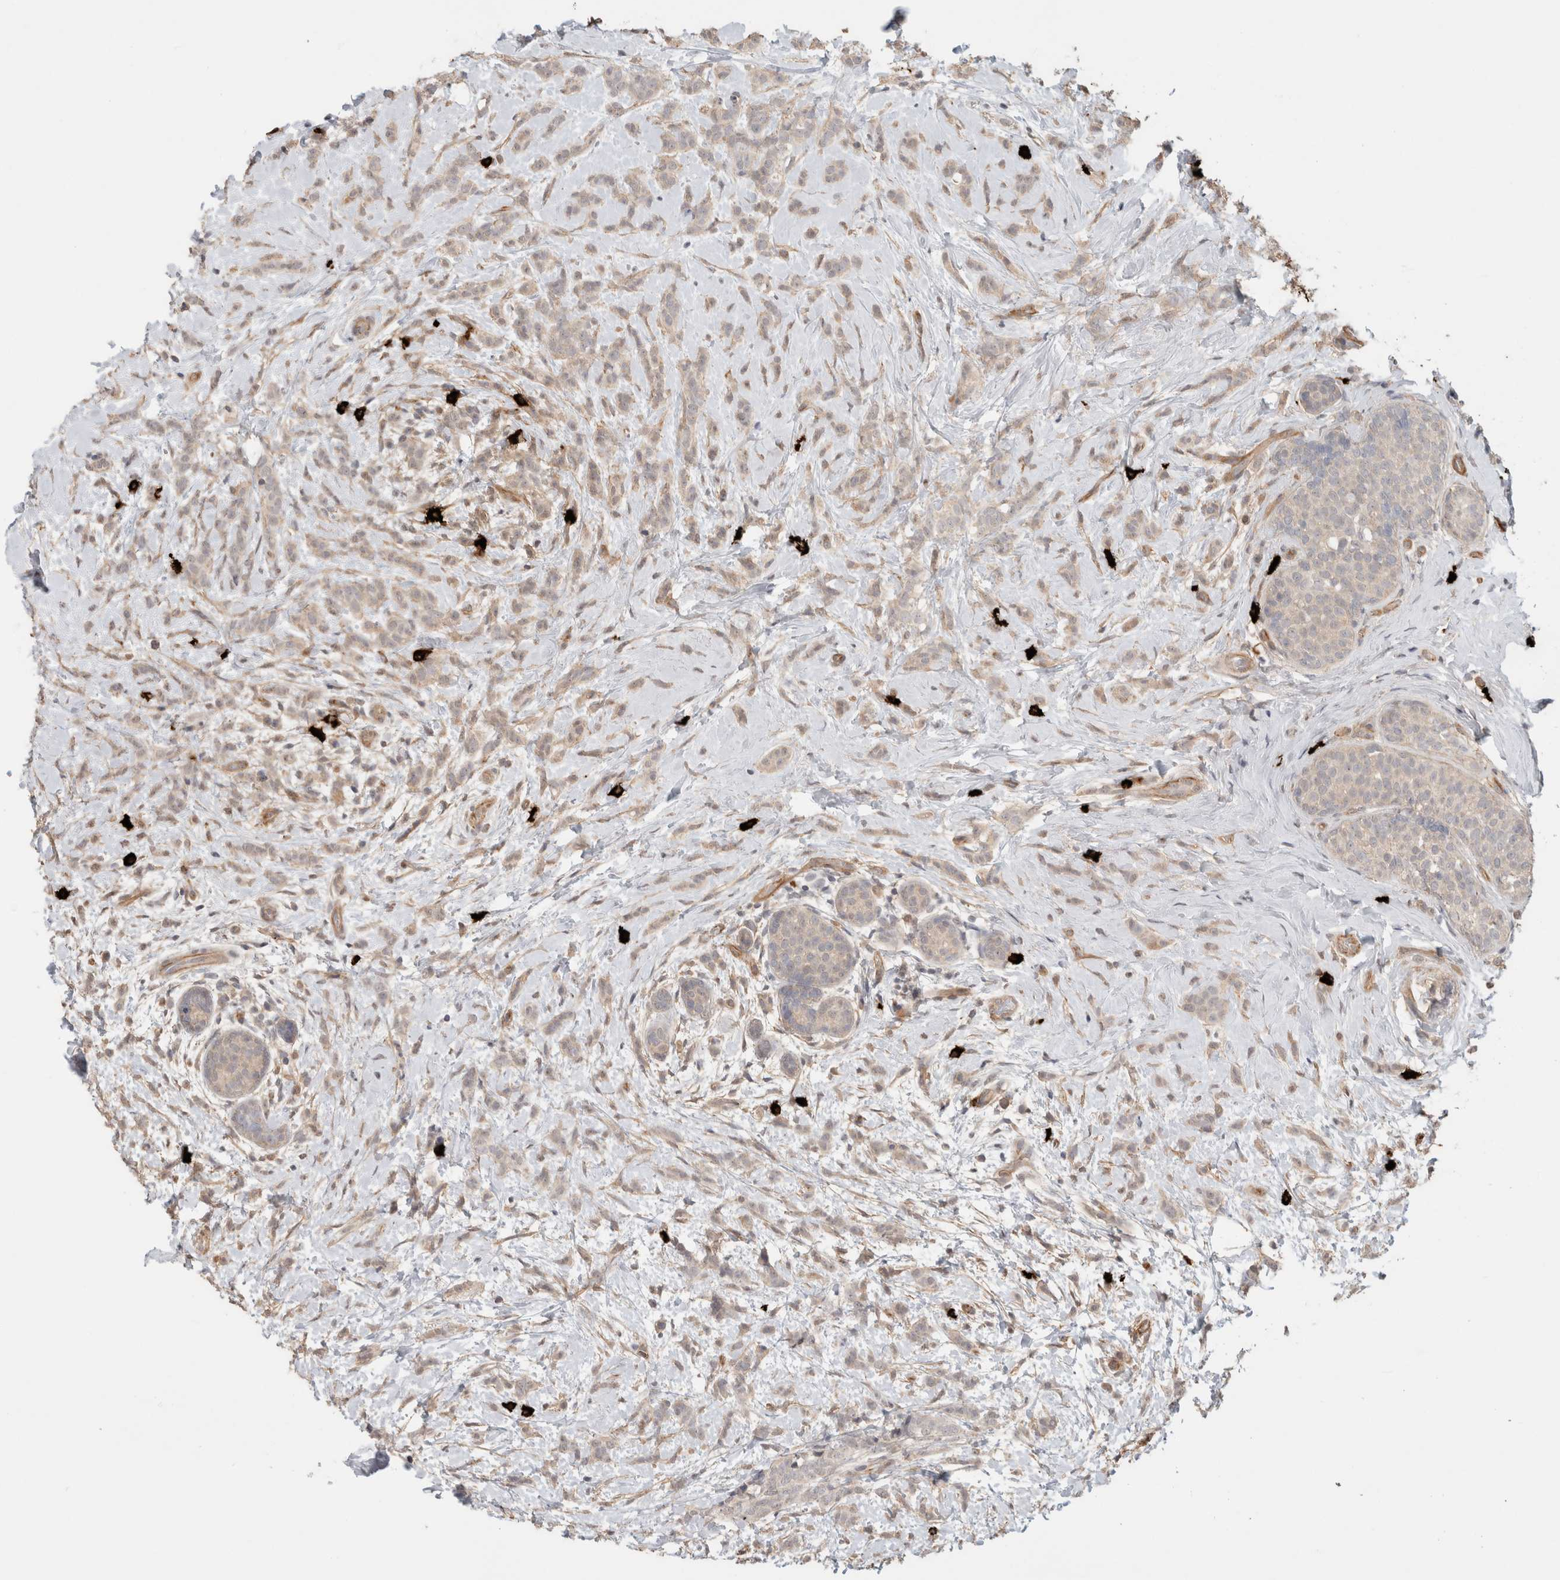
{"staining": {"intensity": "weak", "quantity": ">75%", "location": "cytoplasmic/membranous"}, "tissue": "breast cancer", "cell_type": "Tumor cells", "image_type": "cancer", "snomed": [{"axis": "morphology", "description": "Lobular carcinoma, in situ"}, {"axis": "morphology", "description": "Lobular carcinoma"}, {"axis": "topography", "description": "Breast"}], "caption": "There is low levels of weak cytoplasmic/membranous positivity in tumor cells of breast cancer (lobular carcinoma), as demonstrated by immunohistochemical staining (brown color).", "gene": "HSPG2", "patient": {"sex": "female", "age": 41}}